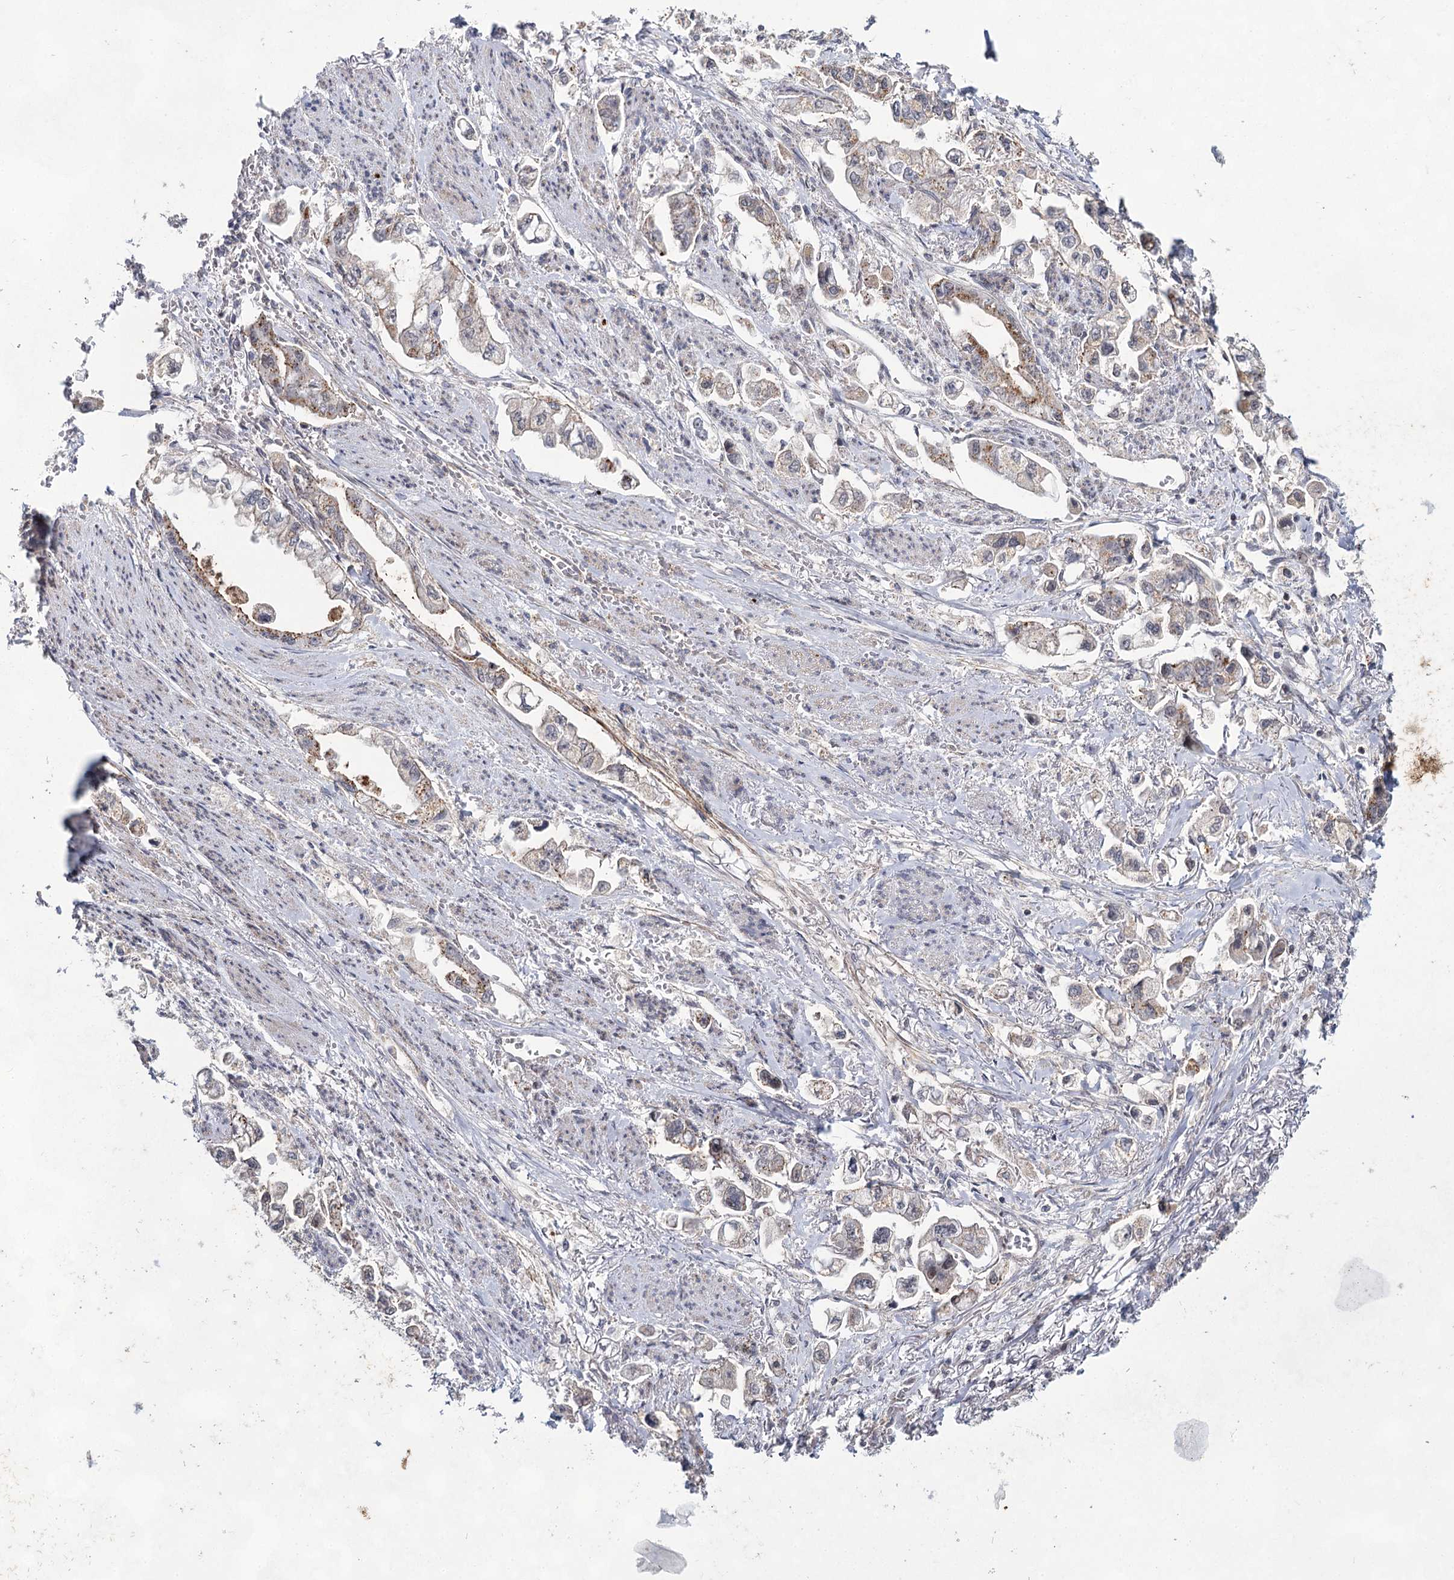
{"staining": {"intensity": "weak", "quantity": "25%-75%", "location": "cytoplasmic/membranous"}, "tissue": "stomach cancer", "cell_type": "Tumor cells", "image_type": "cancer", "snomed": [{"axis": "morphology", "description": "Adenocarcinoma, NOS"}, {"axis": "topography", "description": "Stomach"}], "caption": "IHC image of neoplastic tissue: stomach cancer (adenocarcinoma) stained using immunohistochemistry (IHC) reveals low levels of weak protein expression localized specifically in the cytoplasmic/membranous of tumor cells, appearing as a cytoplasmic/membranous brown color.", "gene": "ATL2", "patient": {"sex": "male", "age": 62}}